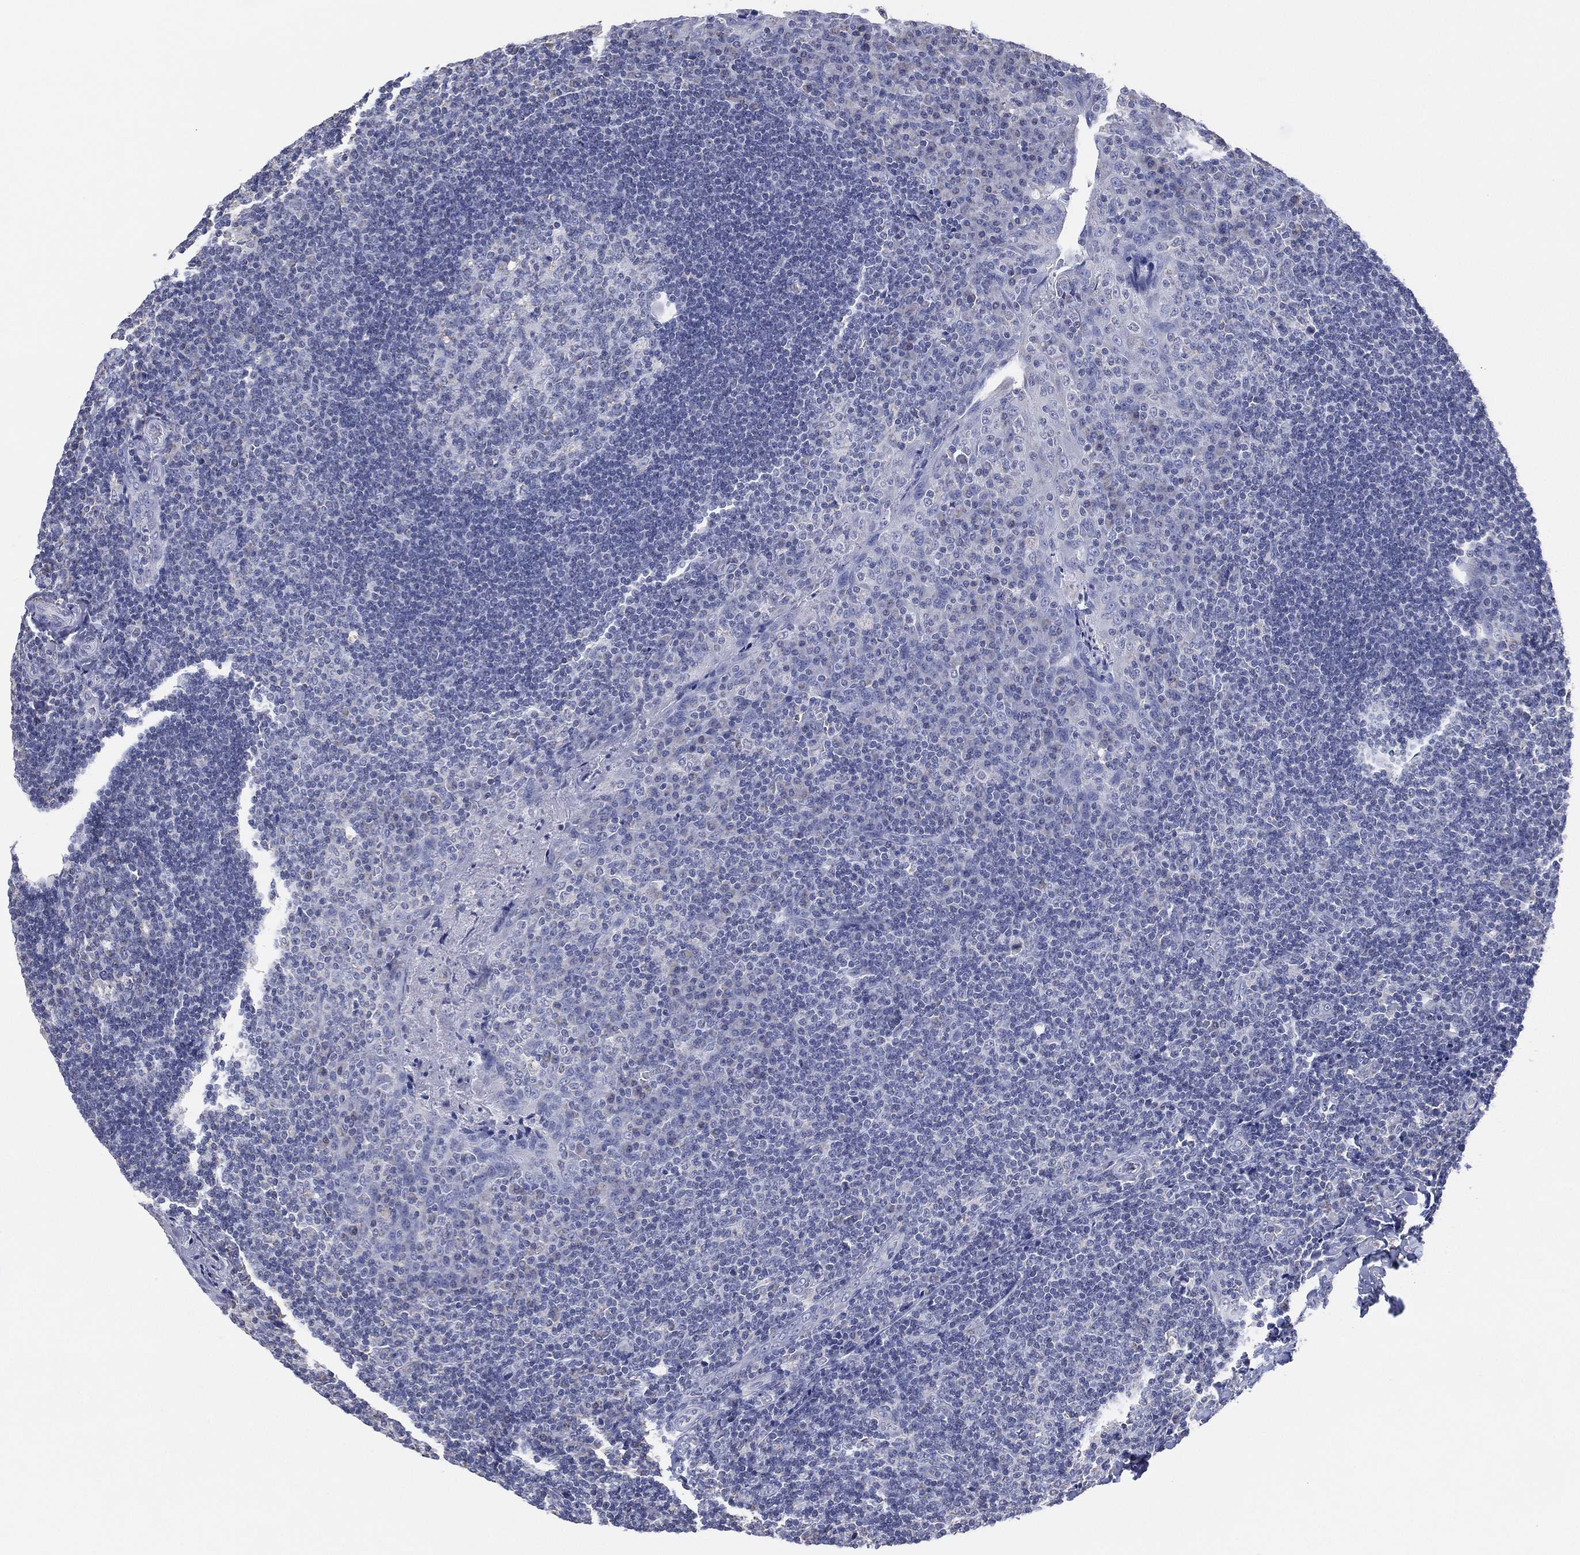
{"staining": {"intensity": "negative", "quantity": "none", "location": "none"}, "tissue": "tonsil", "cell_type": "Germinal center cells", "image_type": "normal", "snomed": [{"axis": "morphology", "description": "Normal tissue, NOS"}, {"axis": "topography", "description": "Tonsil"}], "caption": "DAB immunohistochemical staining of normal tonsil shows no significant positivity in germinal center cells.", "gene": "CFTR", "patient": {"sex": "male", "age": 17}}